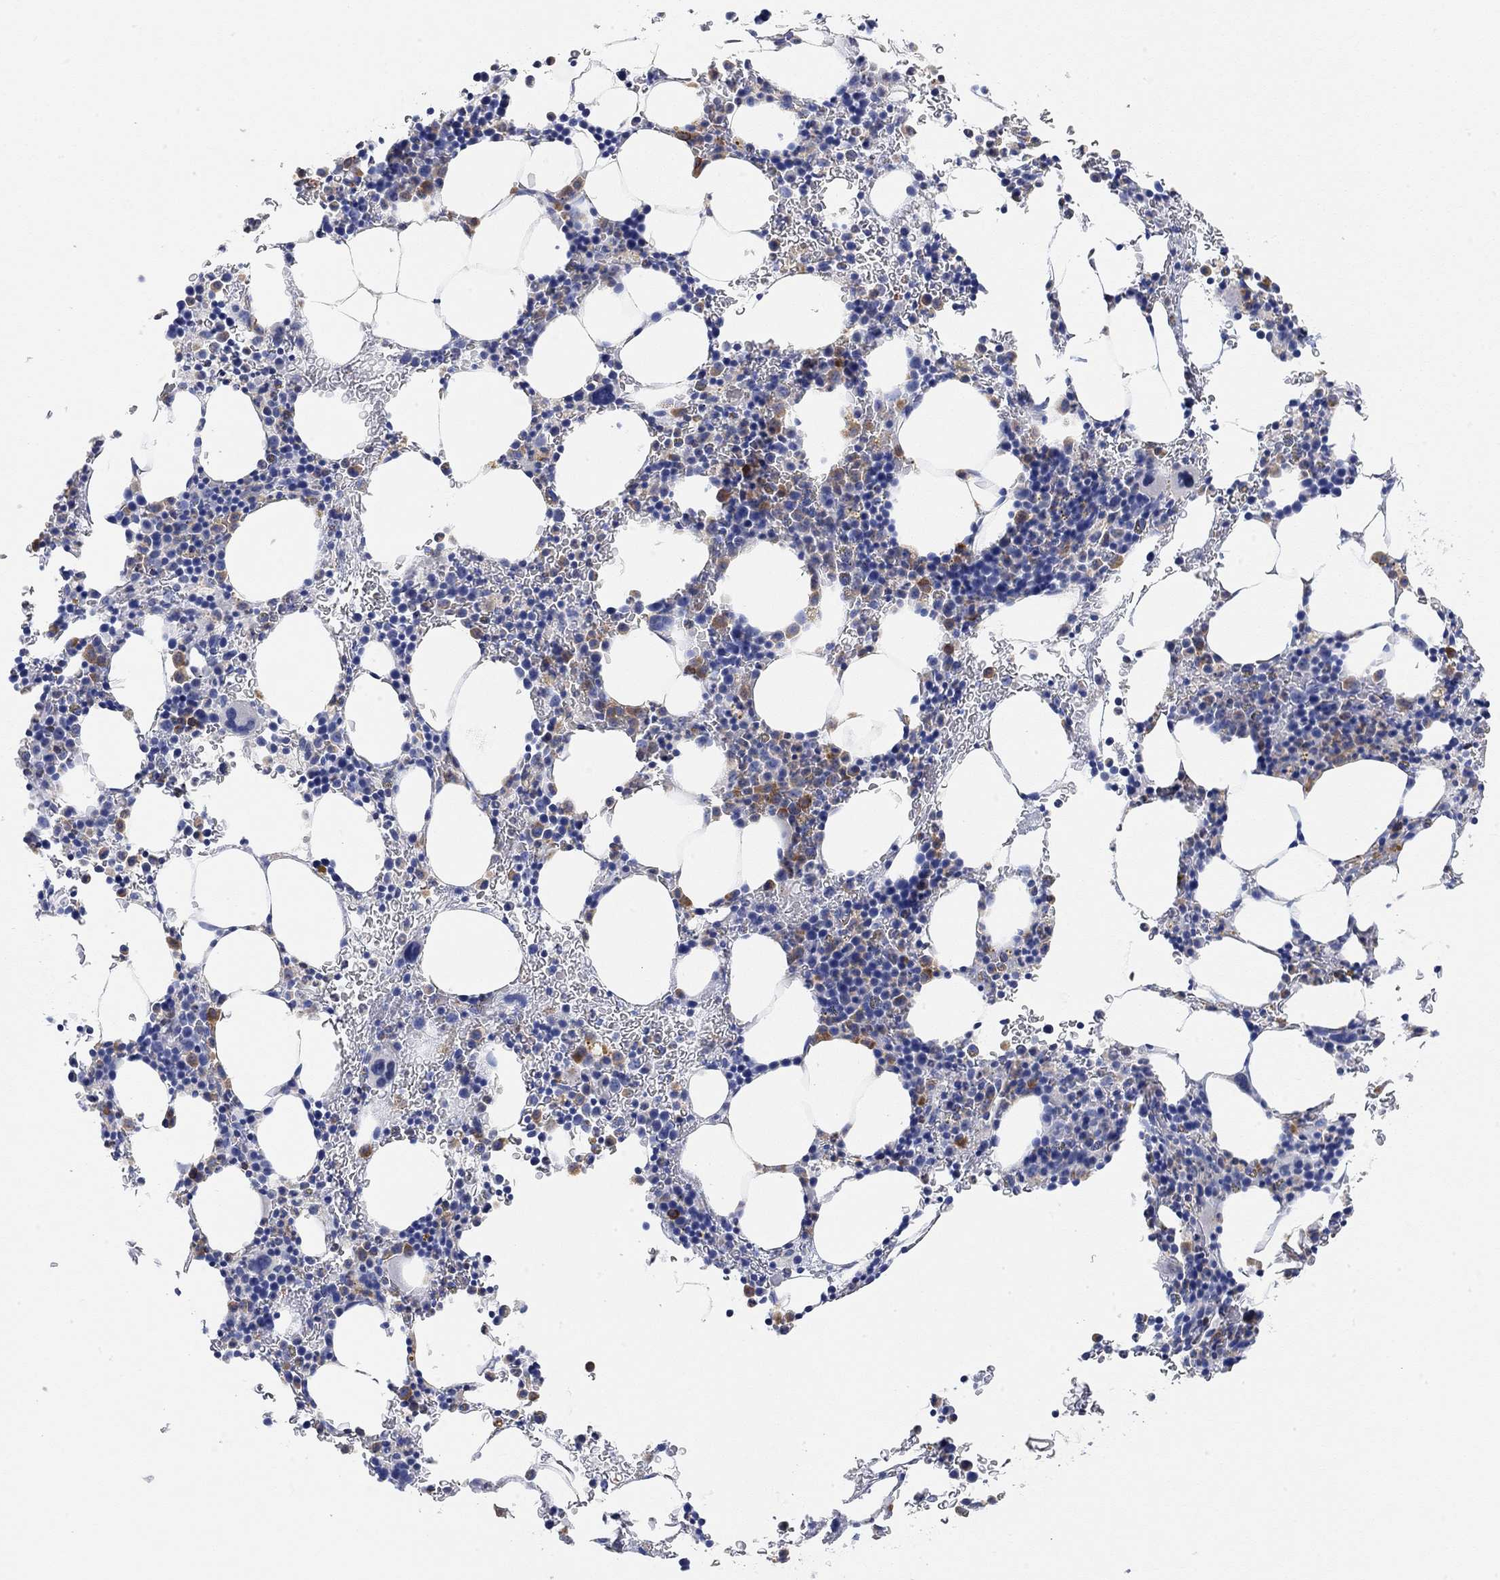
{"staining": {"intensity": "moderate", "quantity": "<25%", "location": "cytoplasmic/membranous"}, "tissue": "bone marrow", "cell_type": "Hematopoietic cells", "image_type": "normal", "snomed": [{"axis": "morphology", "description": "Normal tissue, NOS"}, {"axis": "topography", "description": "Bone marrow"}], "caption": "The immunohistochemical stain highlights moderate cytoplasmic/membranous positivity in hematopoietic cells of unremarkable bone marrow. The protein of interest is shown in brown color, while the nuclei are stained blue.", "gene": "VAT1L", "patient": {"sex": "male", "age": 77}}